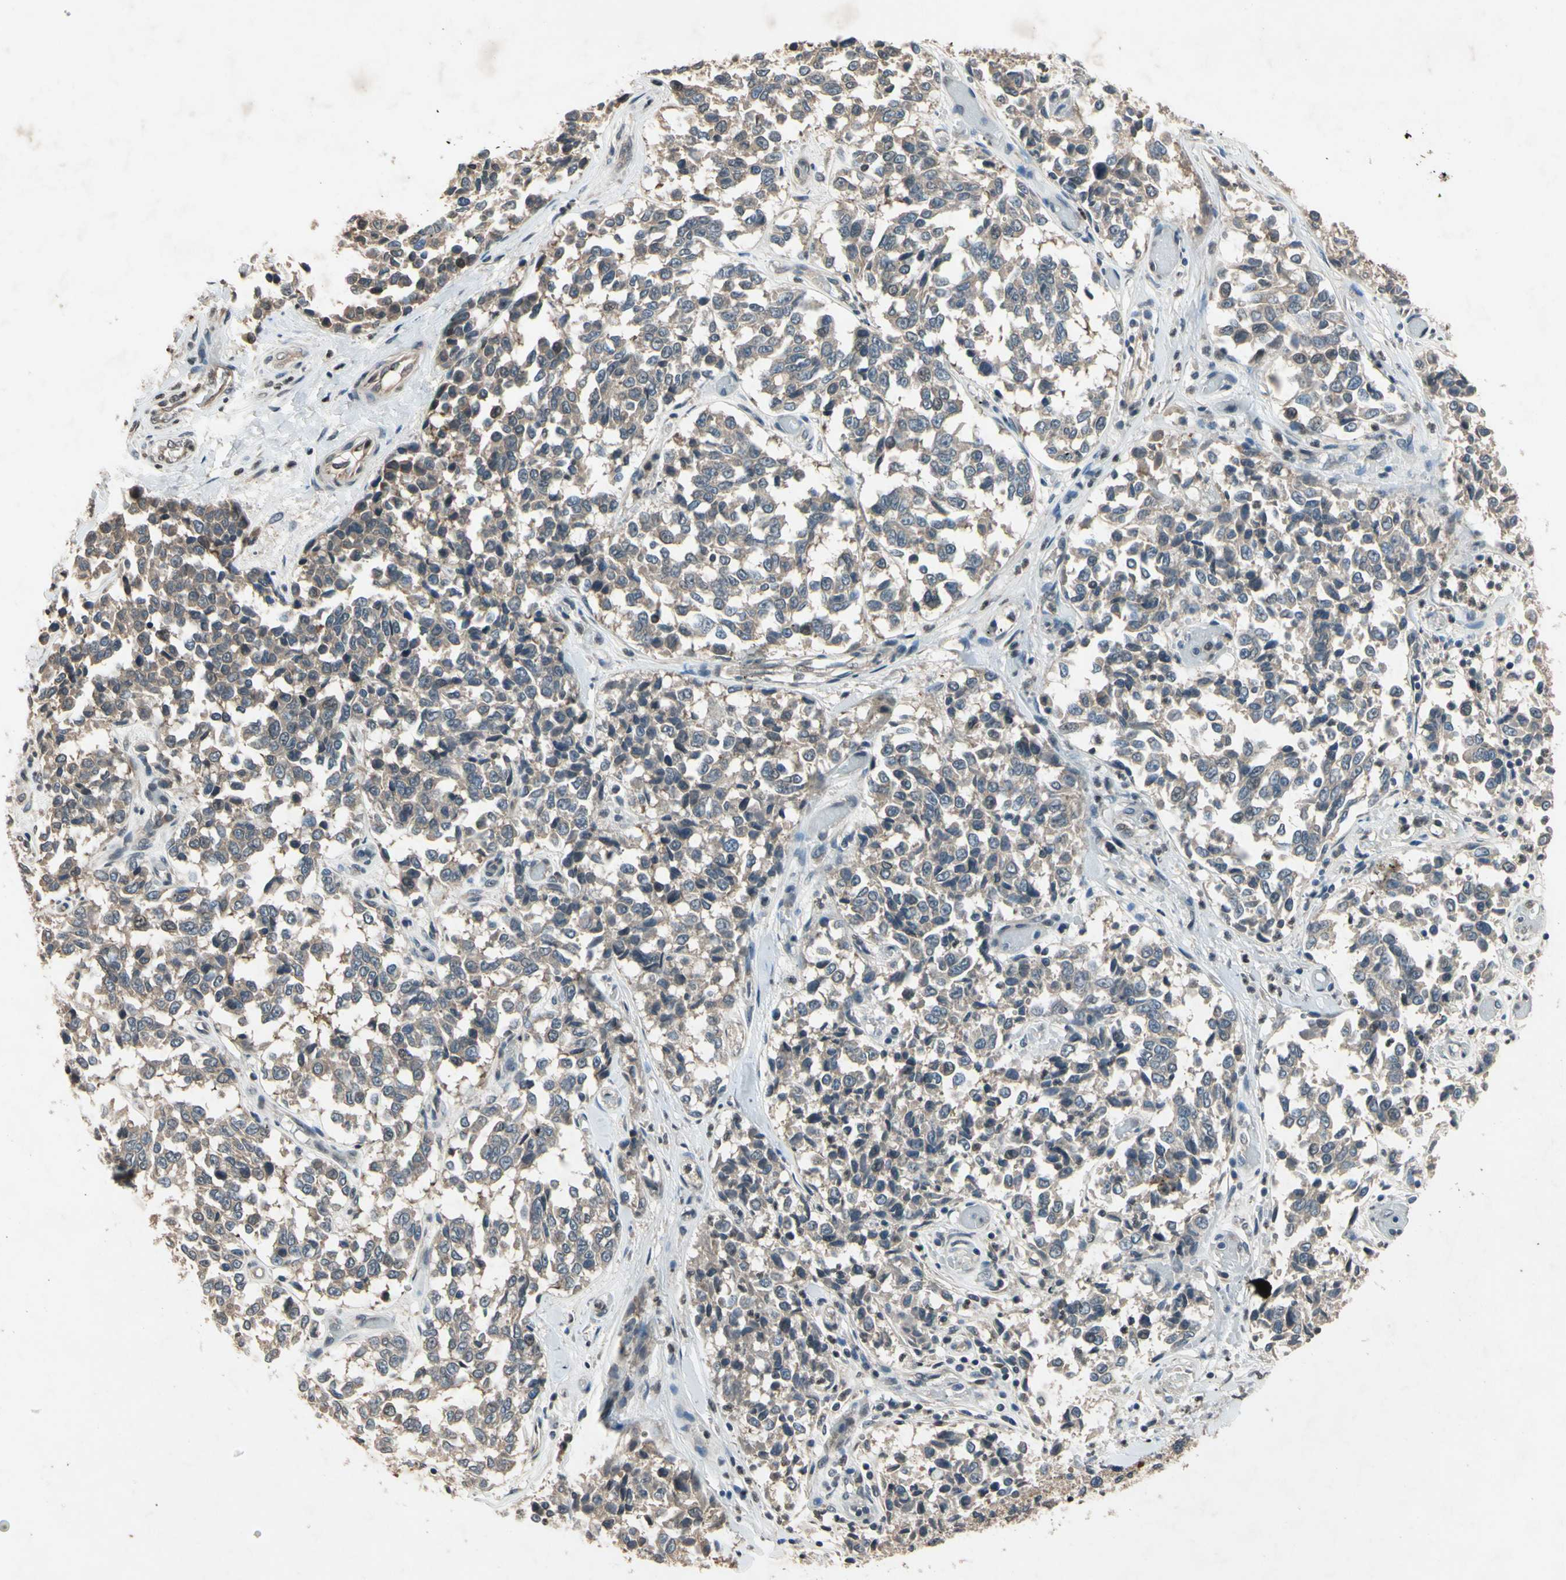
{"staining": {"intensity": "weak", "quantity": ">75%", "location": "cytoplasmic/membranous"}, "tissue": "melanoma", "cell_type": "Tumor cells", "image_type": "cancer", "snomed": [{"axis": "morphology", "description": "Malignant melanoma, NOS"}, {"axis": "topography", "description": "Skin"}], "caption": "IHC (DAB) staining of human malignant melanoma demonstrates weak cytoplasmic/membranous protein expression in about >75% of tumor cells. (Brightfield microscopy of DAB IHC at high magnification).", "gene": "DPY19L3", "patient": {"sex": "female", "age": 64}}